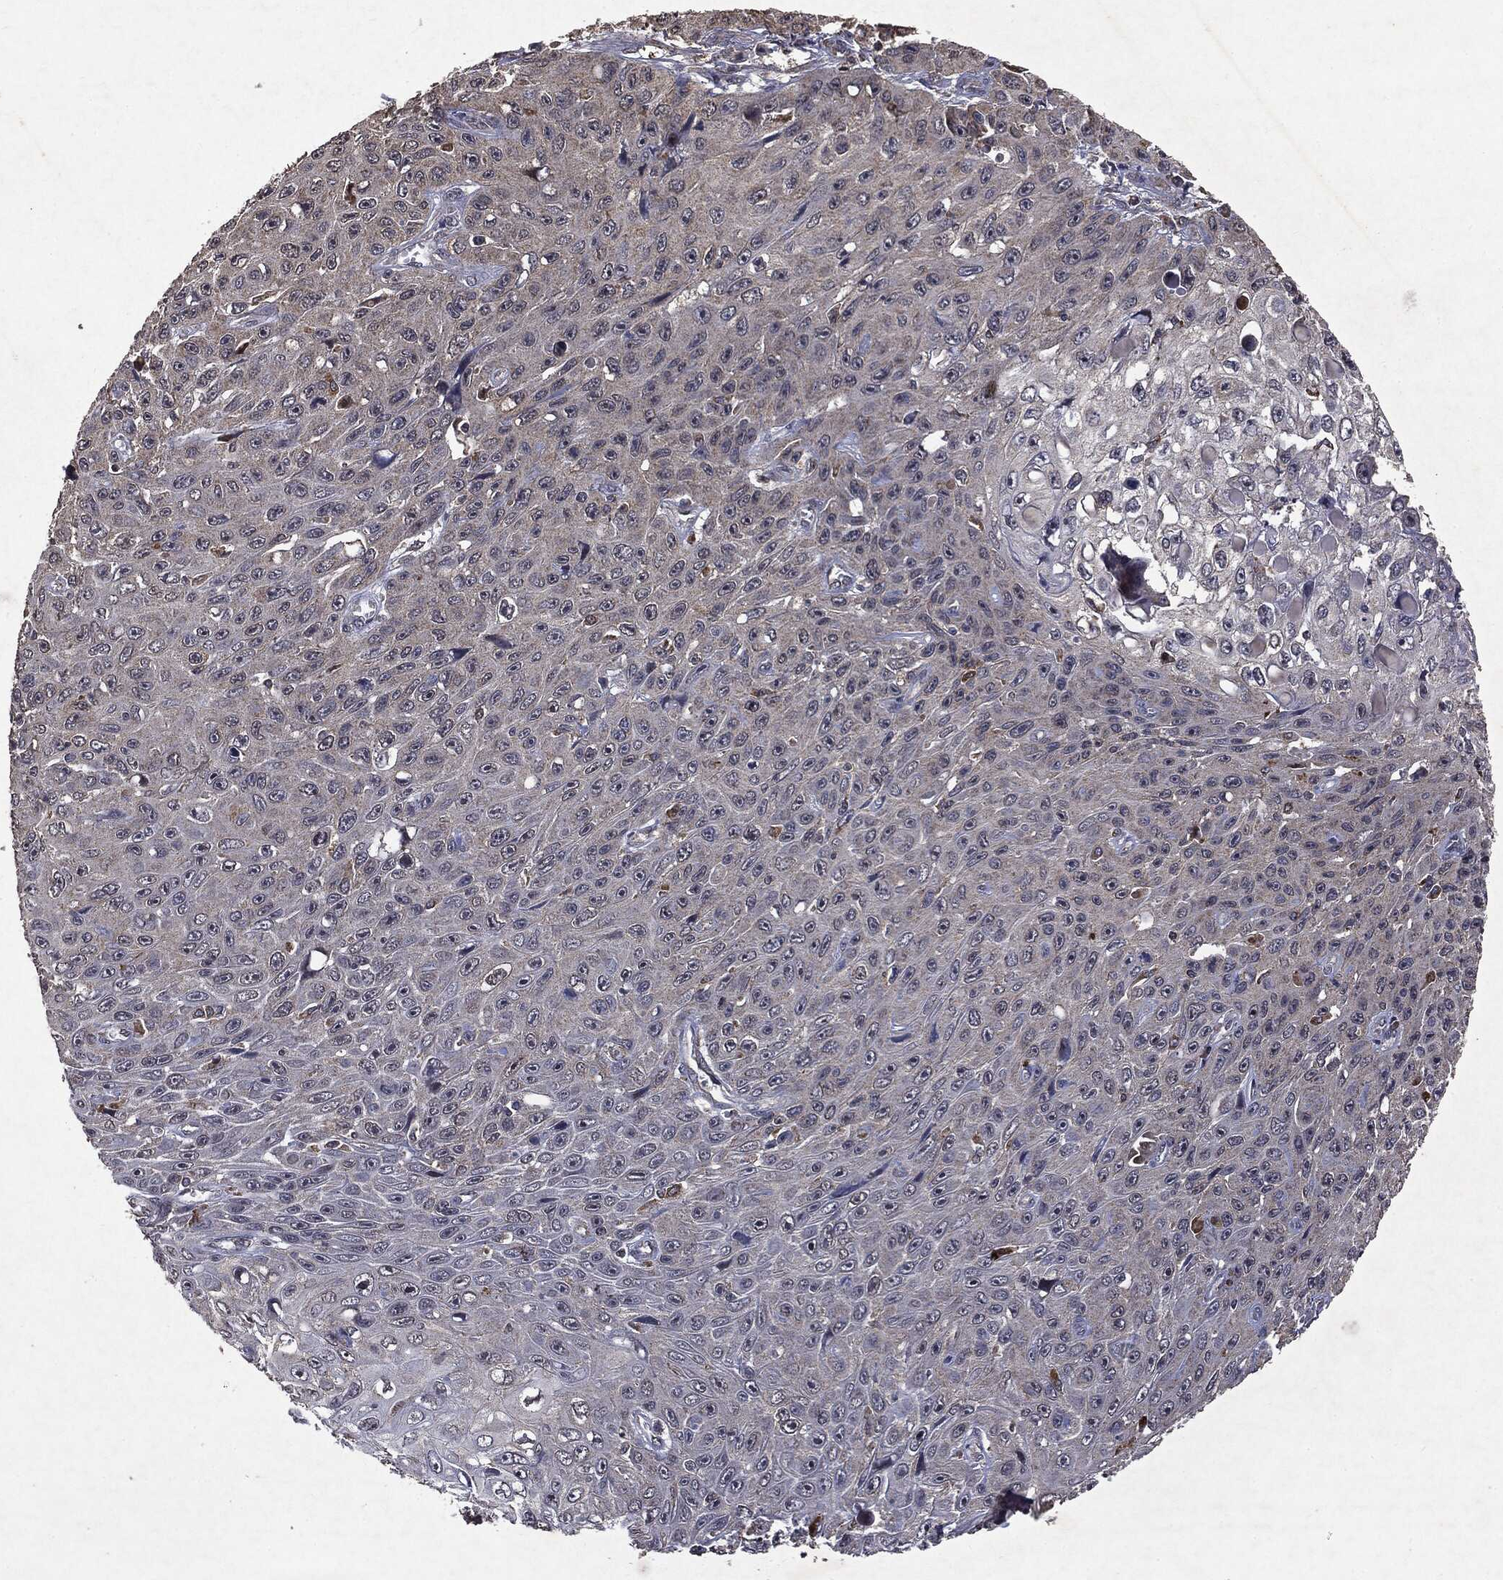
{"staining": {"intensity": "negative", "quantity": "none", "location": "none"}, "tissue": "skin cancer", "cell_type": "Tumor cells", "image_type": "cancer", "snomed": [{"axis": "morphology", "description": "Squamous cell carcinoma, NOS"}, {"axis": "topography", "description": "Skin"}], "caption": "Tumor cells show no significant expression in skin squamous cell carcinoma. The staining is performed using DAB (3,3'-diaminobenzidine) brown chromogen with nuclei counter-stained in using hematoxylin.", "gene": "PTEN", "patient": {"sex": "male", "age": 82}}